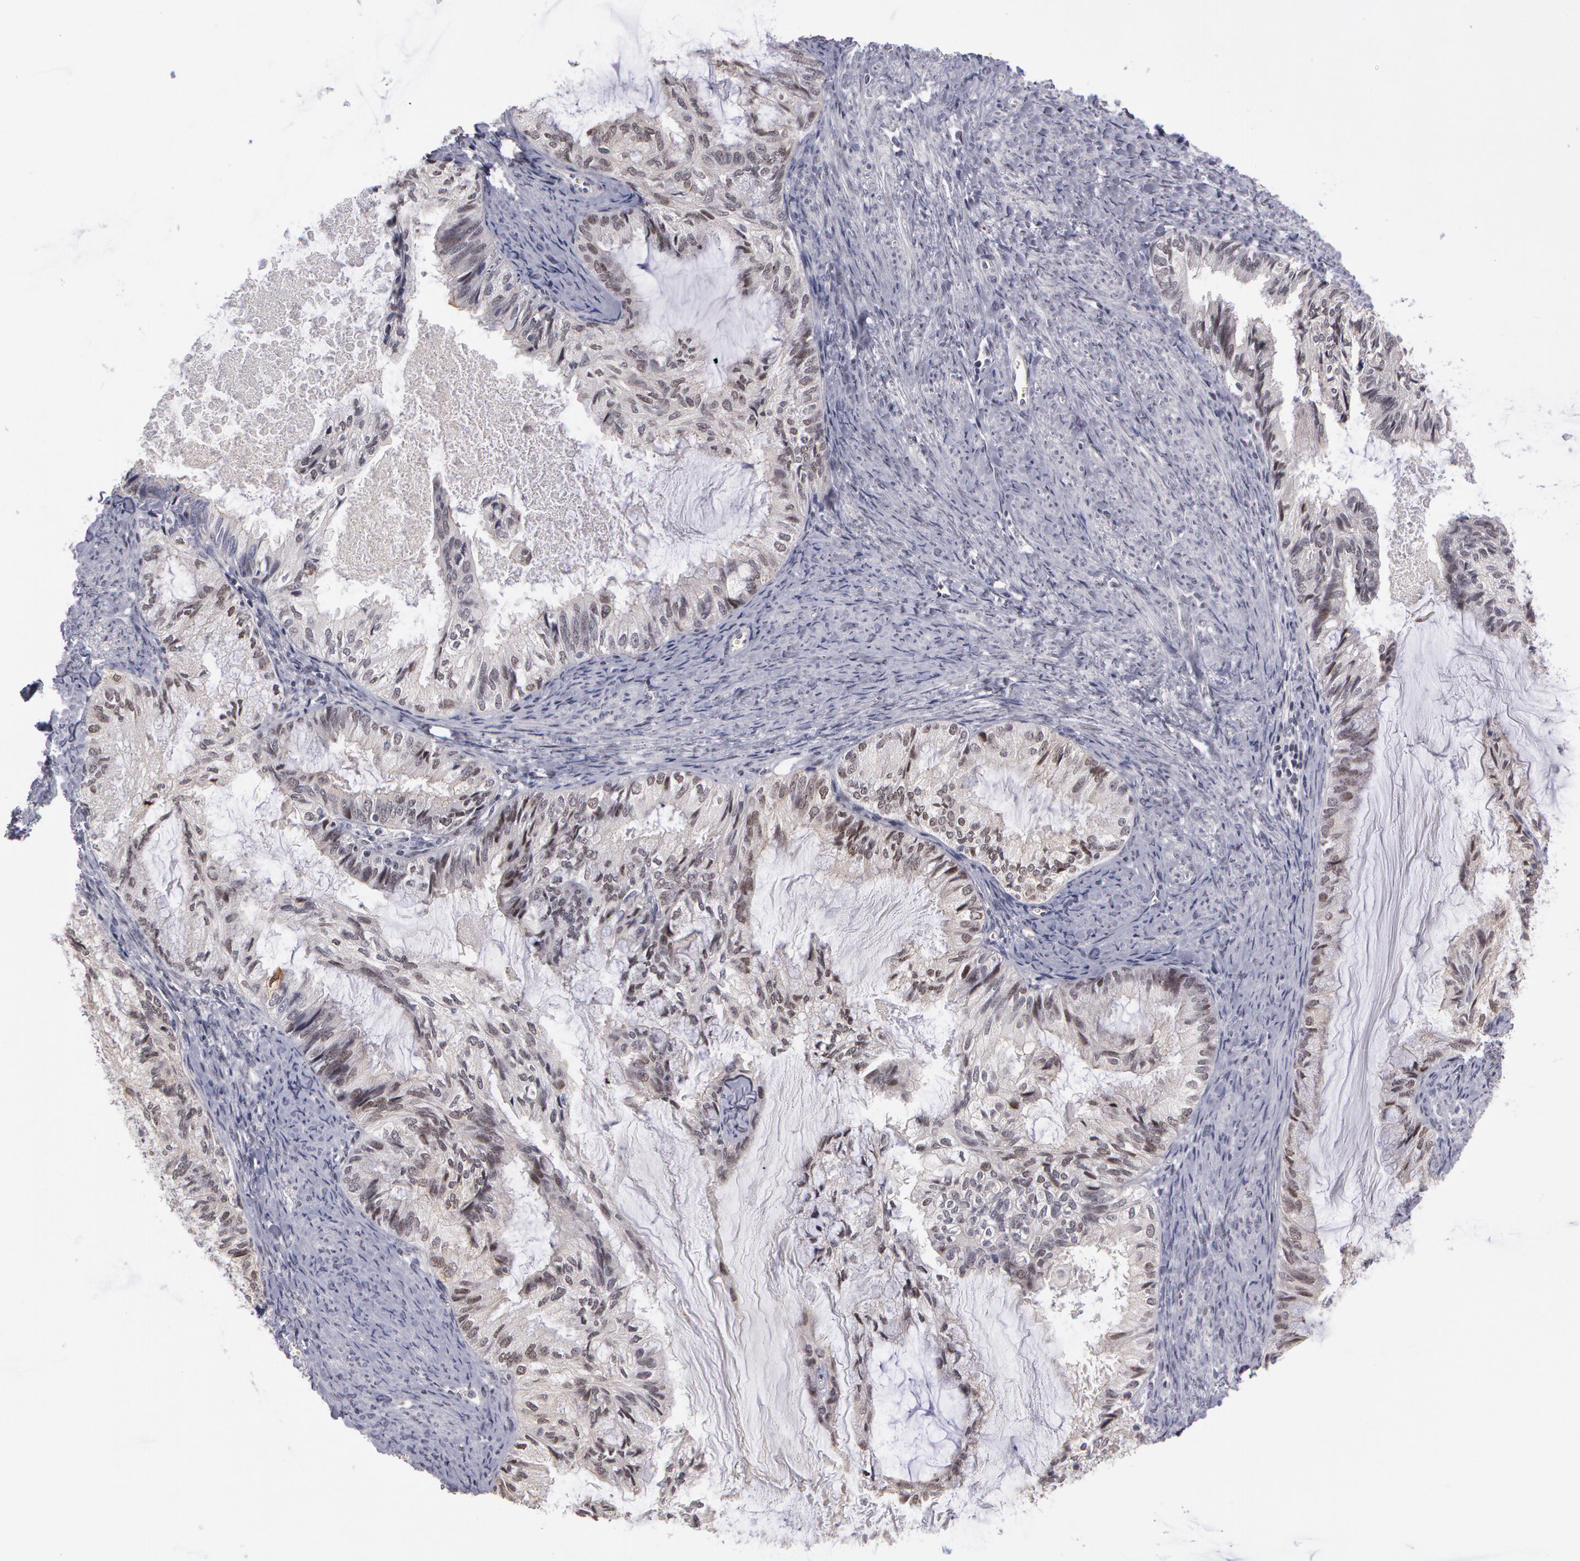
{"staining": {"intensity": "weak", "quantity": "<25%", "location": "nuclear"}, "tissue": "endometrial cancer", "cell_type": "Tumor cells", "image_type": "cancer", "snomed": [{"axis": "morphology", "description": "Adenocarcinoma, NOS"}, {"axis": "topography", "description": "Endometrium"}], "caption": "This is a image of IHC staining of endometrial adenocarcinoma, which shows no expression in tumor cells.", "gene": "PRICKLE1", "patient": {"sex": "female", "age": 86}}